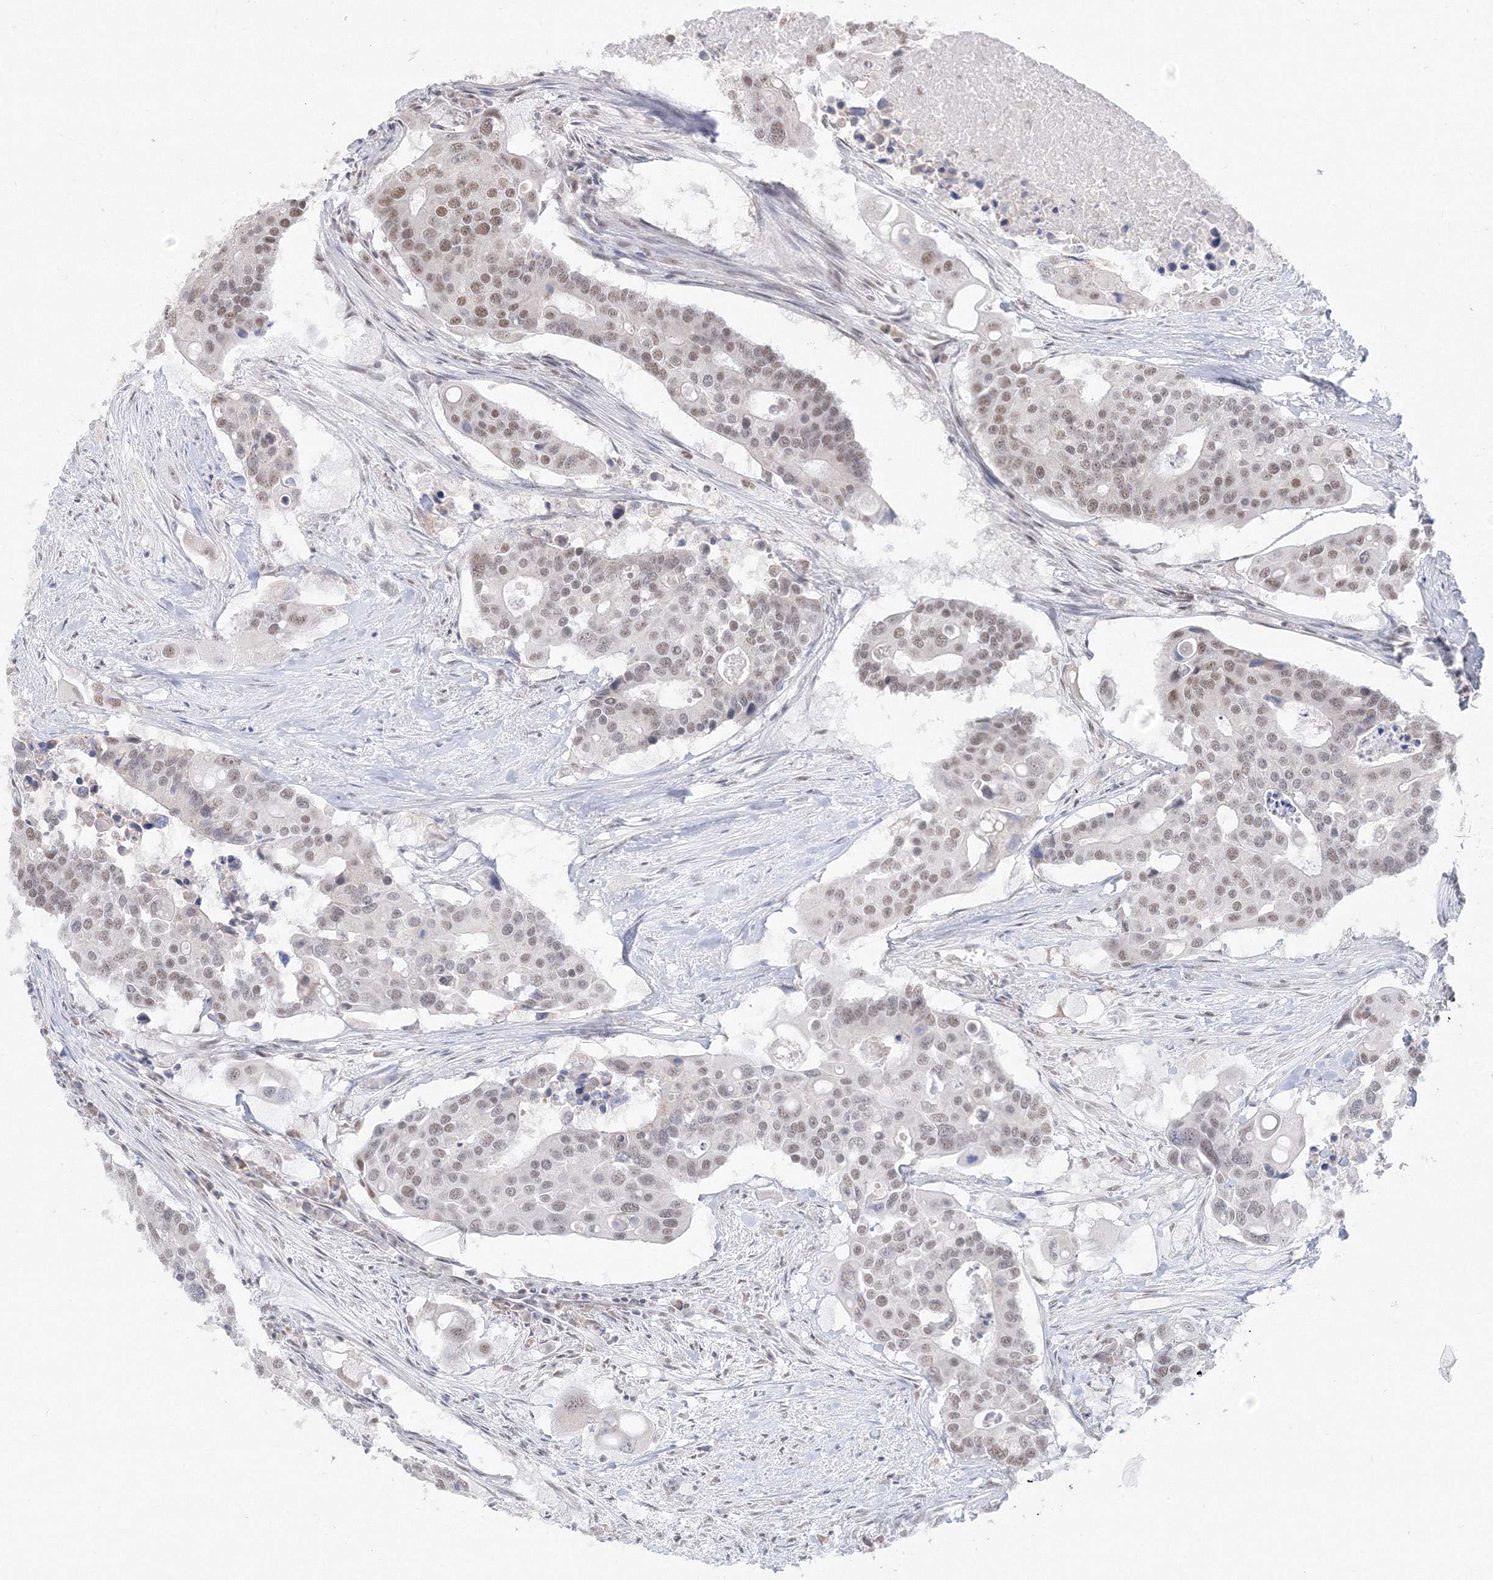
{"staining": {"intensity": "weak", "quantity": "25%-75%", "location": "nuclear"}, "tissue": "colorectal cancer", "cell_type": "Tumor cells", "image_type": "cancer", "snomed": [{"axis": "morphology", "description": "Adenocarcinoma, NOS"}, {"axis": "topography", "description": "Colon"}], "caption": "Tumor cells reveal weak nuclear staining in approximately 25%-75% of cells in colorectal adenocarcinoma. (DAB (3,3'-diaminobenzidine) = brown stain, brightfield microscopy at high magnification).", "gene": "PPP4R2", "patient": {"sex": "male", "age": 77}}